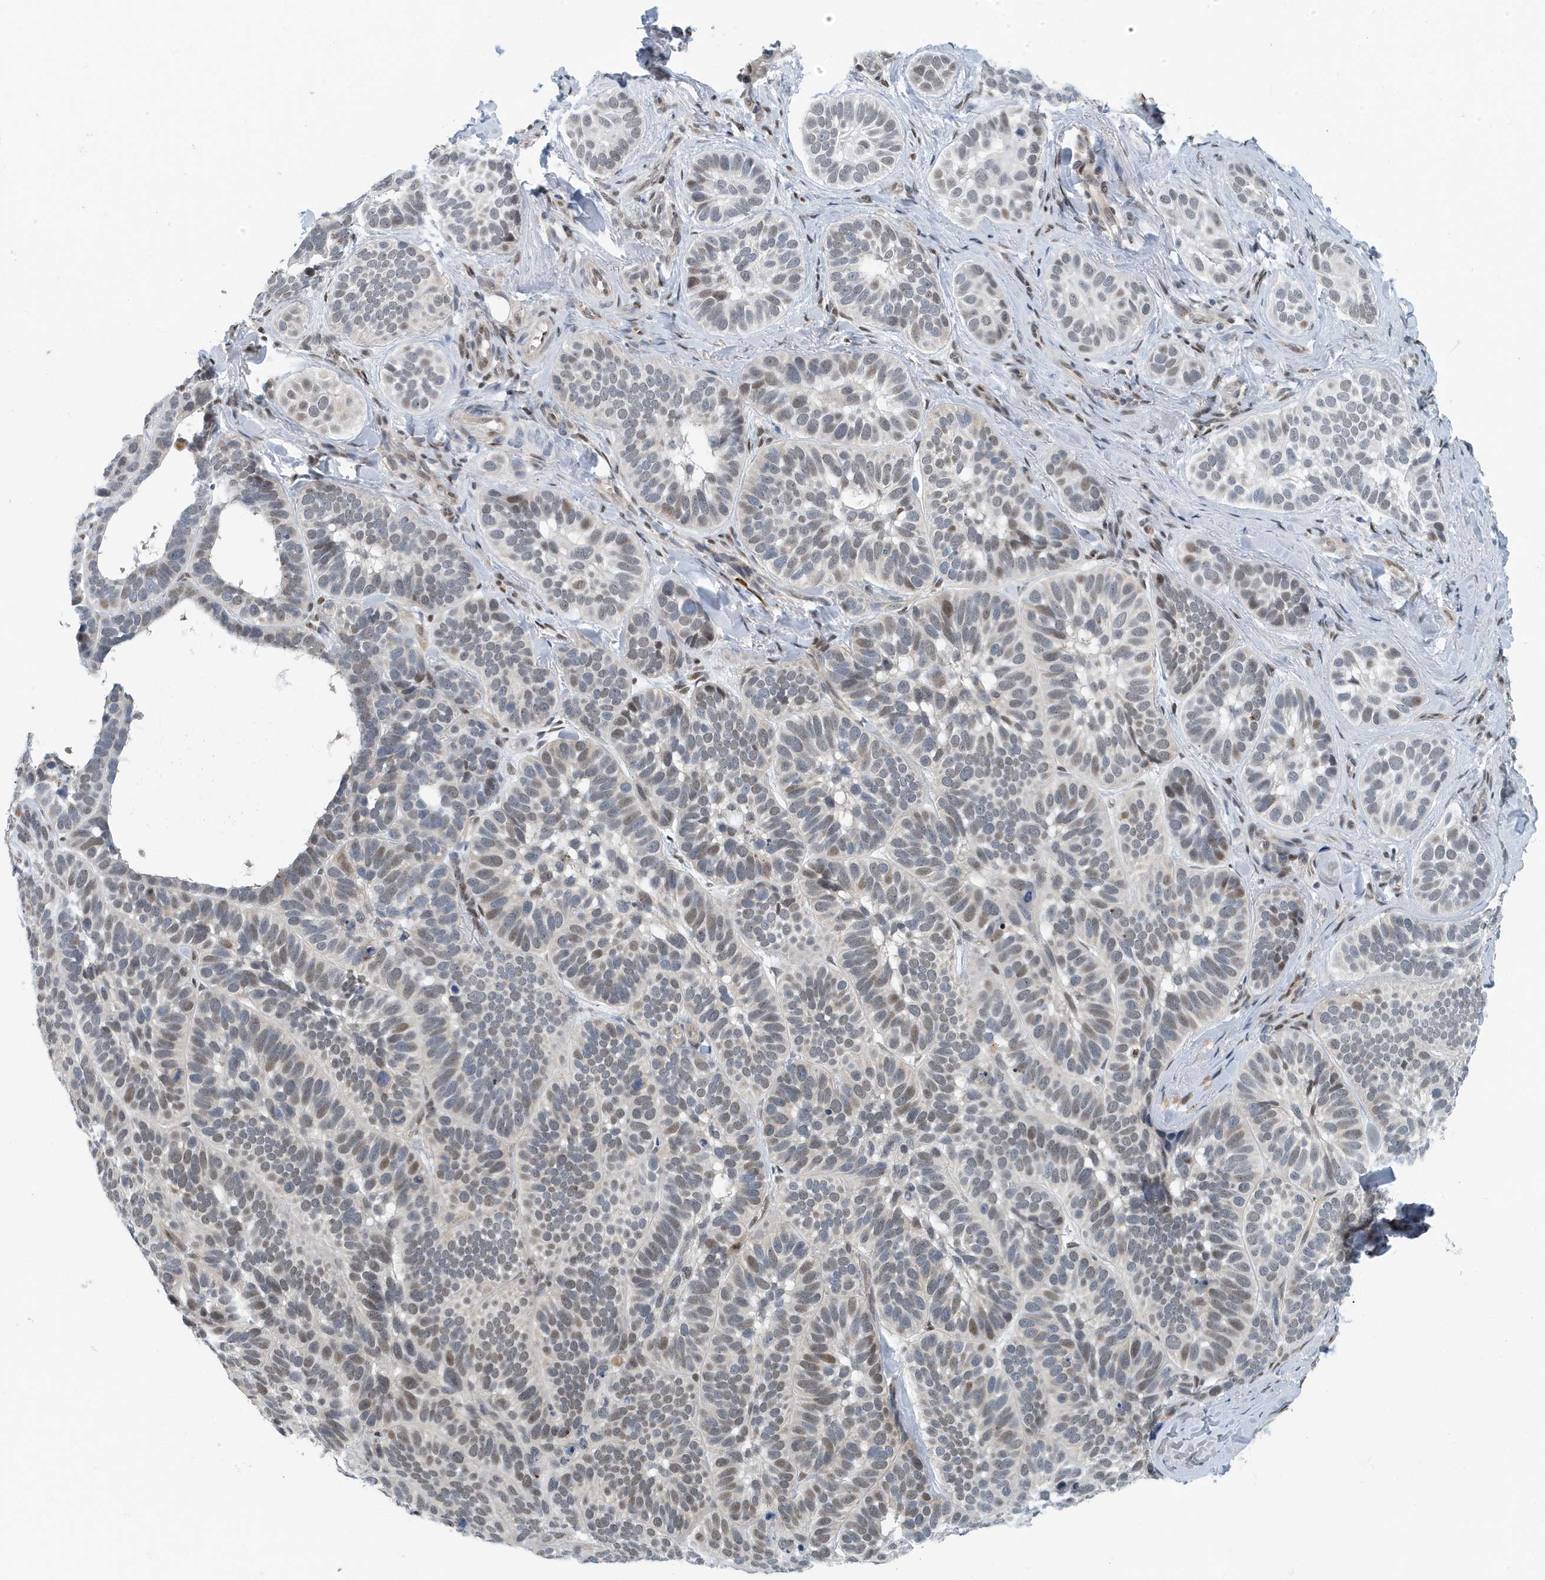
{"staining": {"intensity": "moderate", "quantity": "<25%", "location": "nuclear"}, "tissue": "skin cancer", "cell_type": "Tumor cells", "image_type": "cancer", "snomed": [{"axis": "morphology", "description": "Basal cell carcinoma"}, {"axis": "topography", "description": "Skin"}], "caption": "IHC staining of skin cancer (basal cell carcinoma), which reveals low levels of moderate nuclear staining in about <25% of tumor cells indicating moderate nuclear protein staining. The staining was performed using DAB (brown) for protein detection and nuclei were counterstained in hematoxylin (blue).", "gene": "KIF15", "patient": {"sex": "male", "age": 62}}